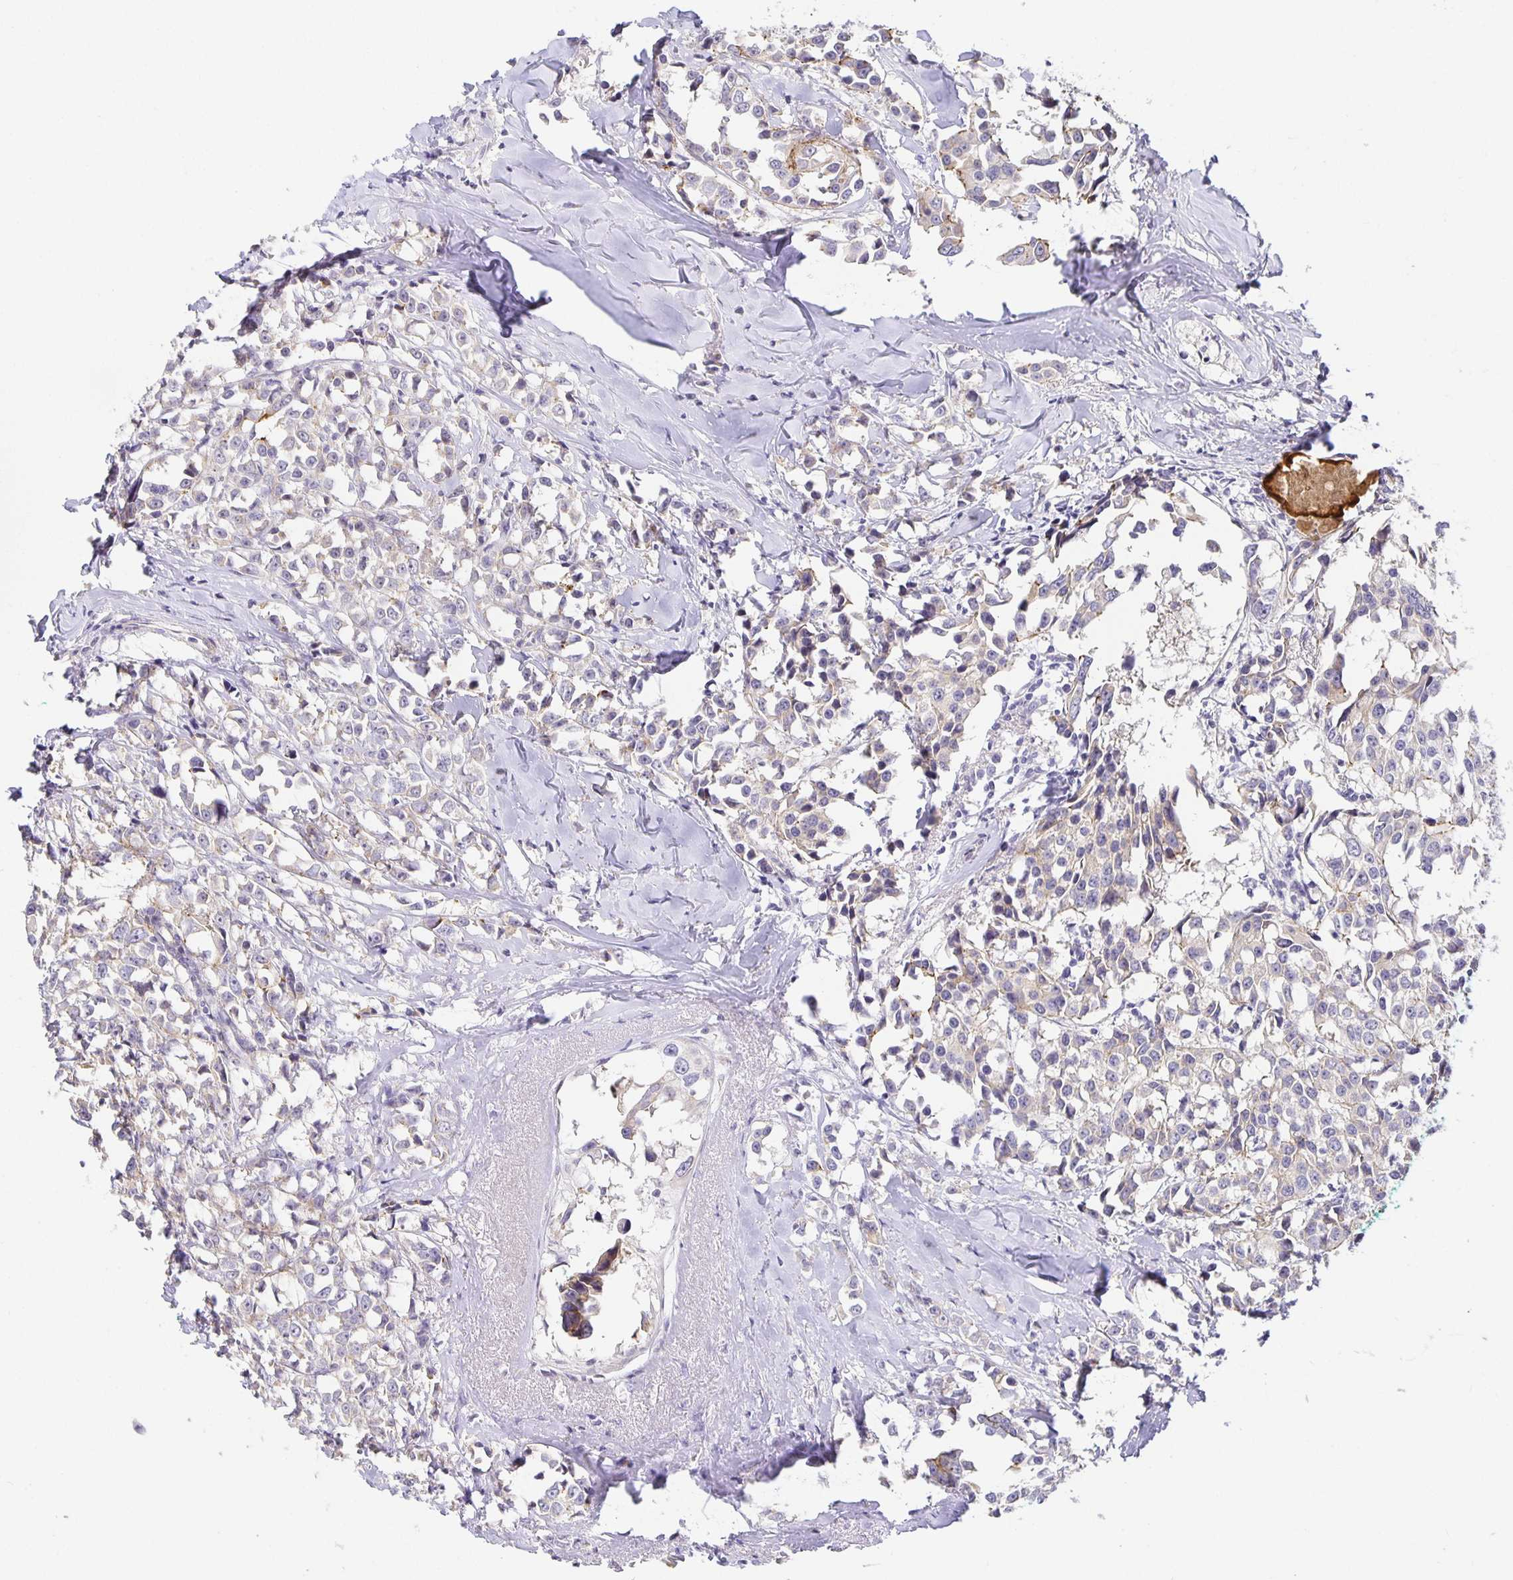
{"staining": {"intensity": "weak", "quantity": "25%-75%", "location": "cytoplasmic/membranous"}, "tissue": "breast cancer", "cell_type": "Tumor cells", "image_type": "cancer", "snomed": [{"axis": "morphology", "description": "Duct carcinoma"}, {"axis": "topography", "description": "Breast"}], "caption": "Breast cancer (intraductal carcinoma) stained for a protein exhibits weak cytoplasmic/membranous positivity in tumor cells. (IHC, brightfield microscopy, high magnification).", "gene": "TJP3", "patient": {"sex": "female", "age": 80}}